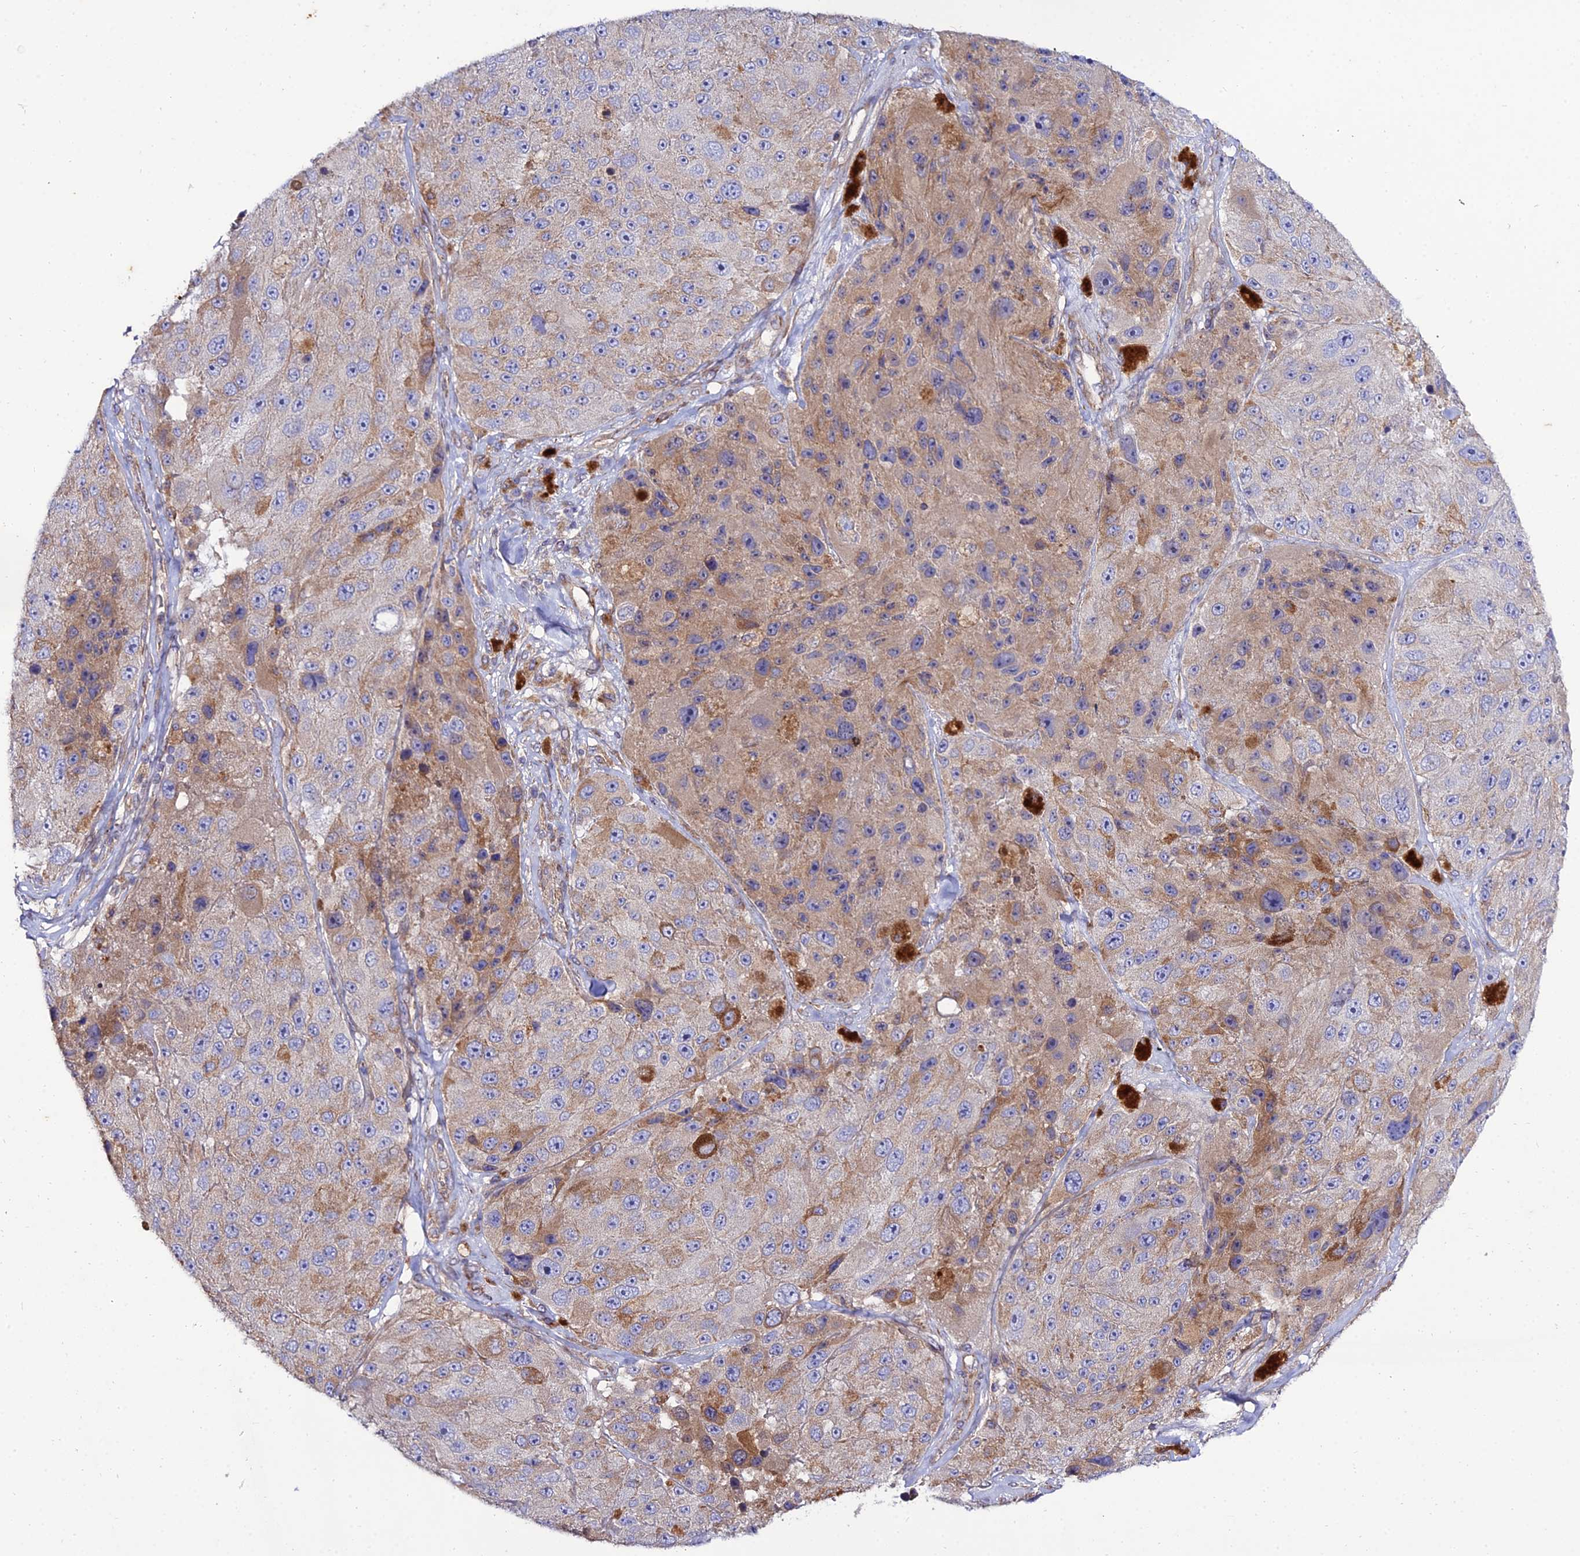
{"staining": {"intensity": "moderate", "quantity": "<25%", "location": "cytoplasmic/membranous"}, "tissue": "melanoma", "cell_type": "Tumor cells", "image_type": "cancer", "snomed": [{"axis": "morphology", "description": "Malignant melanoma, Metastatic site"}, {"axis": "topography", "description": "Lymph node"}], "caption": "Tumor cells show low levels of moderate cytoplasmic/membranous staining in approximately <25% of cells in malignant melanoma (metastatic site).", "gene": "ARL6IP1", "patient": {"sex": "male", "age": 62}}